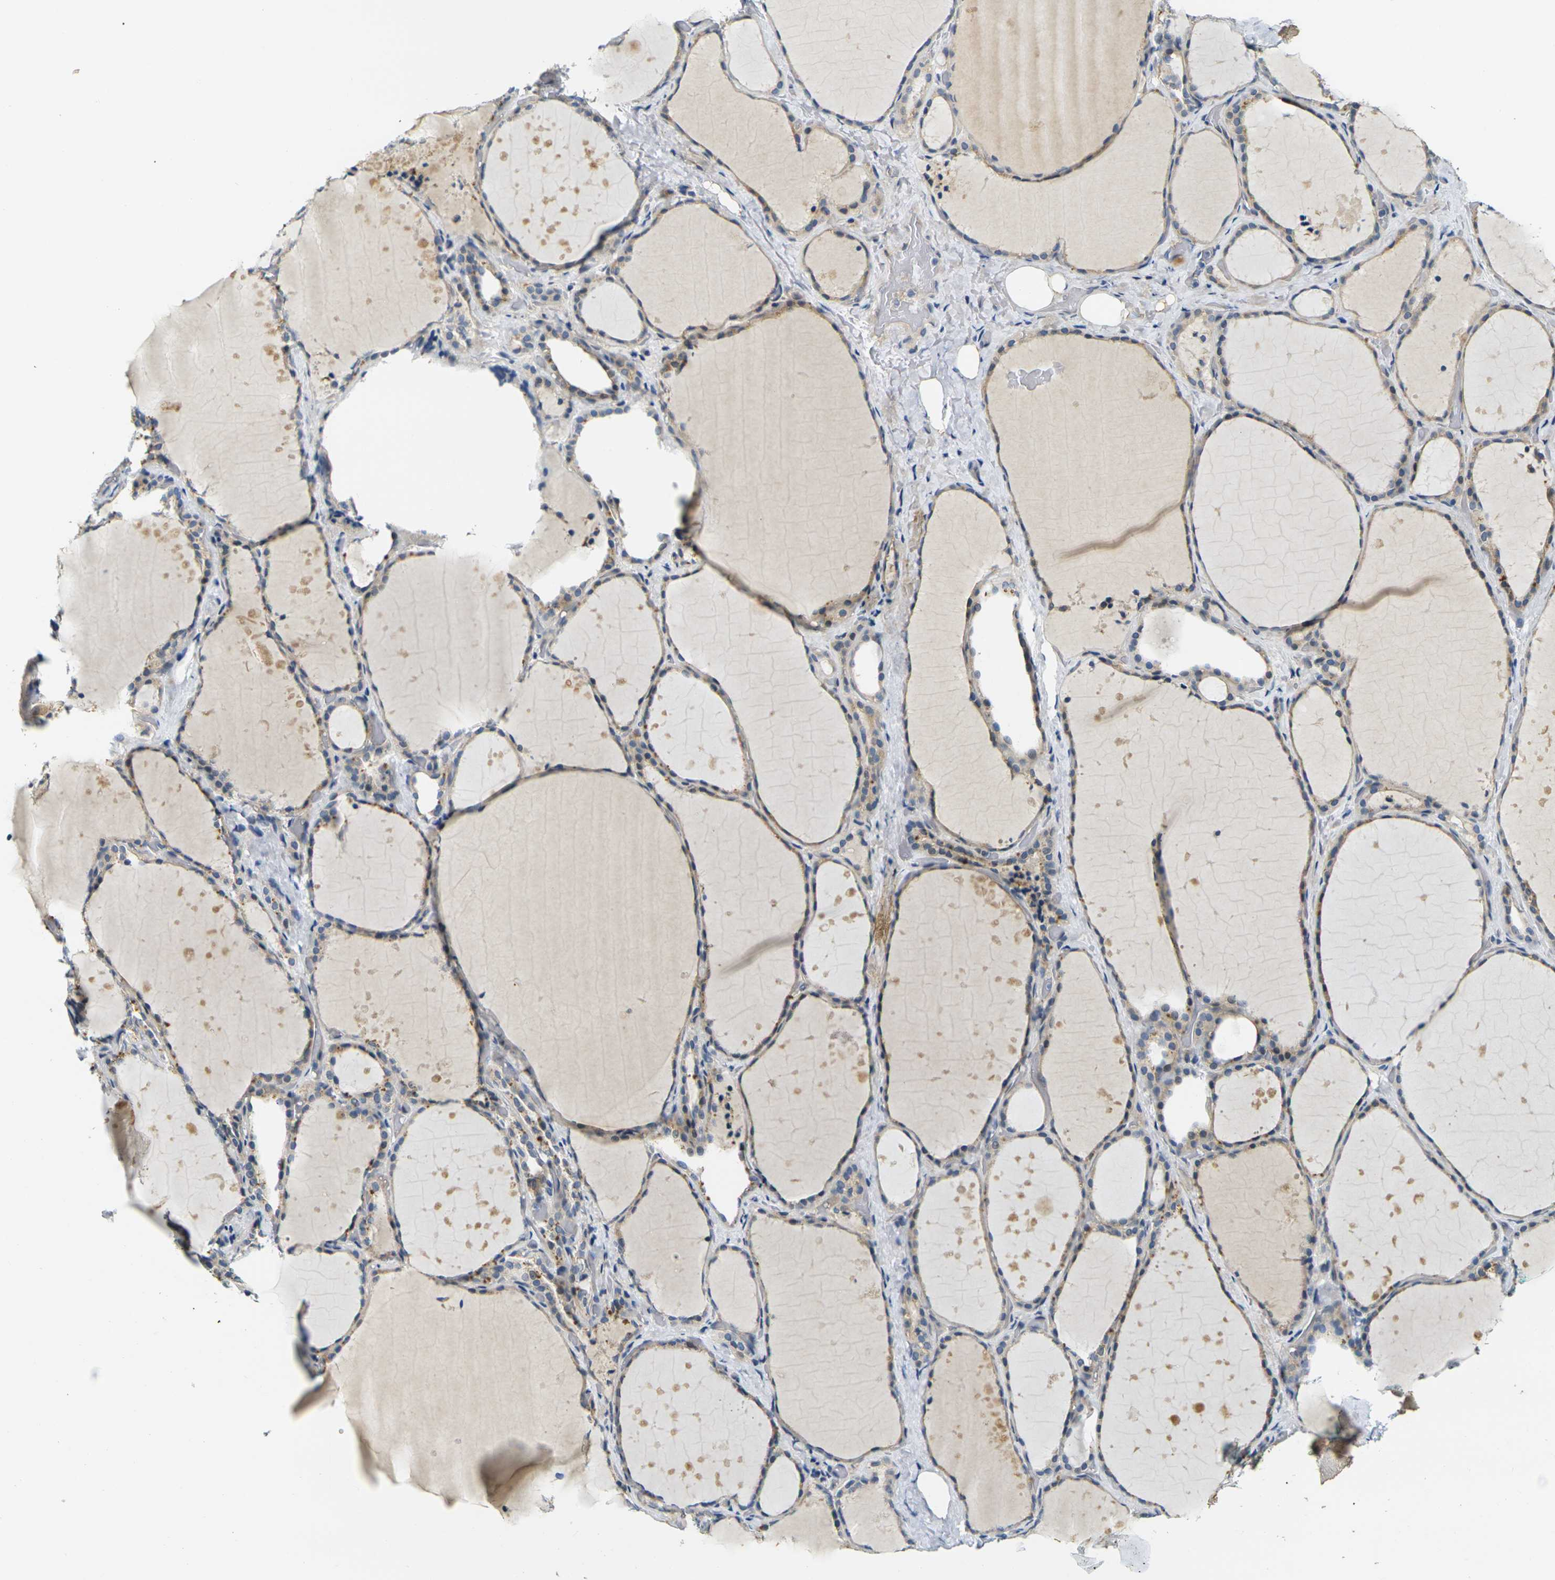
{"staining": {"intensity": "weak", "quantity": ">75%", "location": "cytoplasmic/membranous"}, "tissue": "thyroid gland", "cell_type": "Glandular cells", "image_type": "normal", "snomed": [{"axis": "morphology", "description": "Normal tissue, NOS"}, {"axis": "topography", "description": "Thyroid gland"}], "caption": "Protein staining shows weak cytoplasmic/membranous positivity in about >75% of glandular cells in unremarkable thyroid gland.", "gene": "SHISAL2B", "patient": {"sex": "female", "age": 44}}